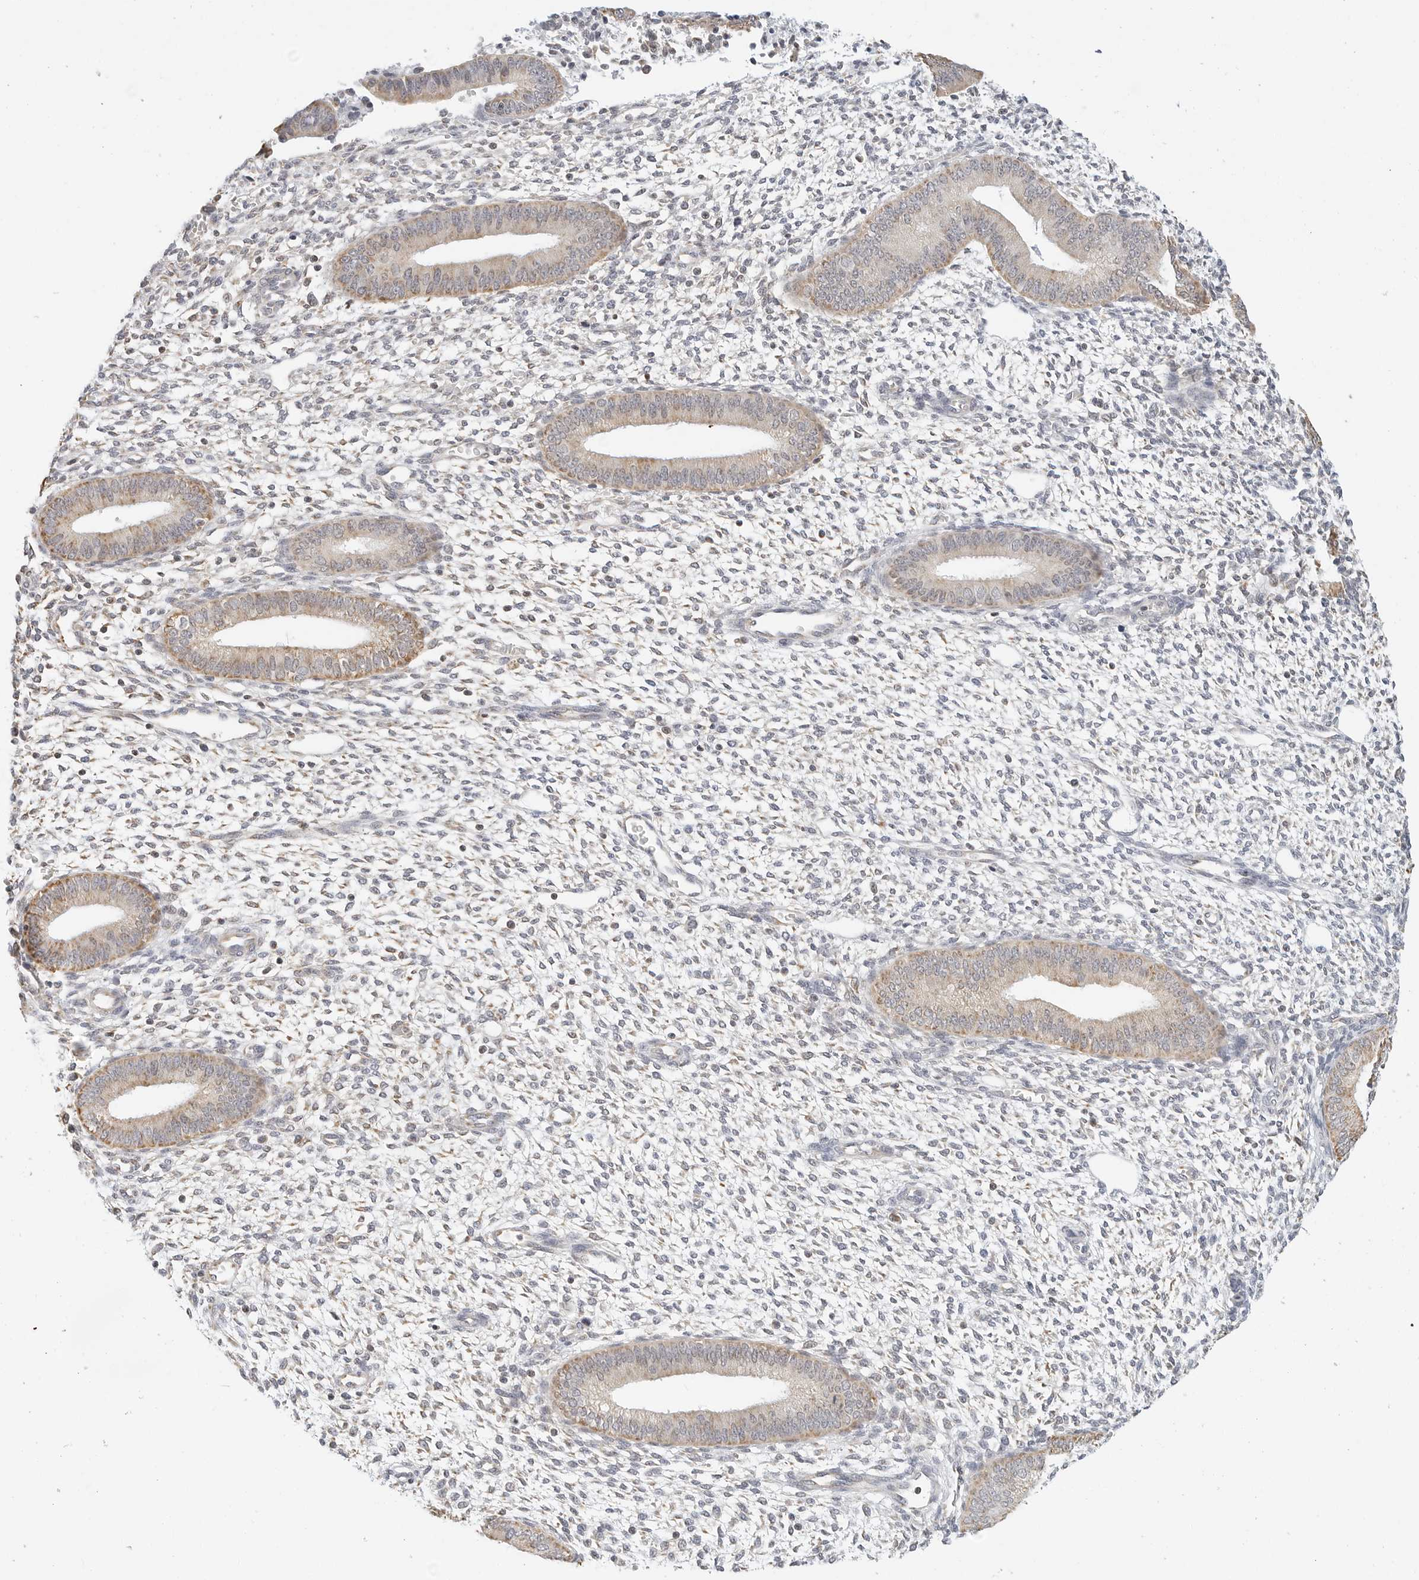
{"staining": {"intensity": "weak", "quantity": "<25%", "location": "cytoplasmic/membranous"}, "tissue": "endometrium", "cell_type": "Cells in endometrial stroma", "image_type": "normal", "snomed": [{"axis": "morphology", "description": "Normal tissue, NOS"}, {"axis": "topography", "description": "Endometrium"}], "caption": "Cells in endometrial stroma are negative for protein expression in normal human endometrium. (Immunohistochemistry, brightfield microscopy, high magnification).", "gene": "ATL1", "patient": {"sex": "female", "age": 46}}